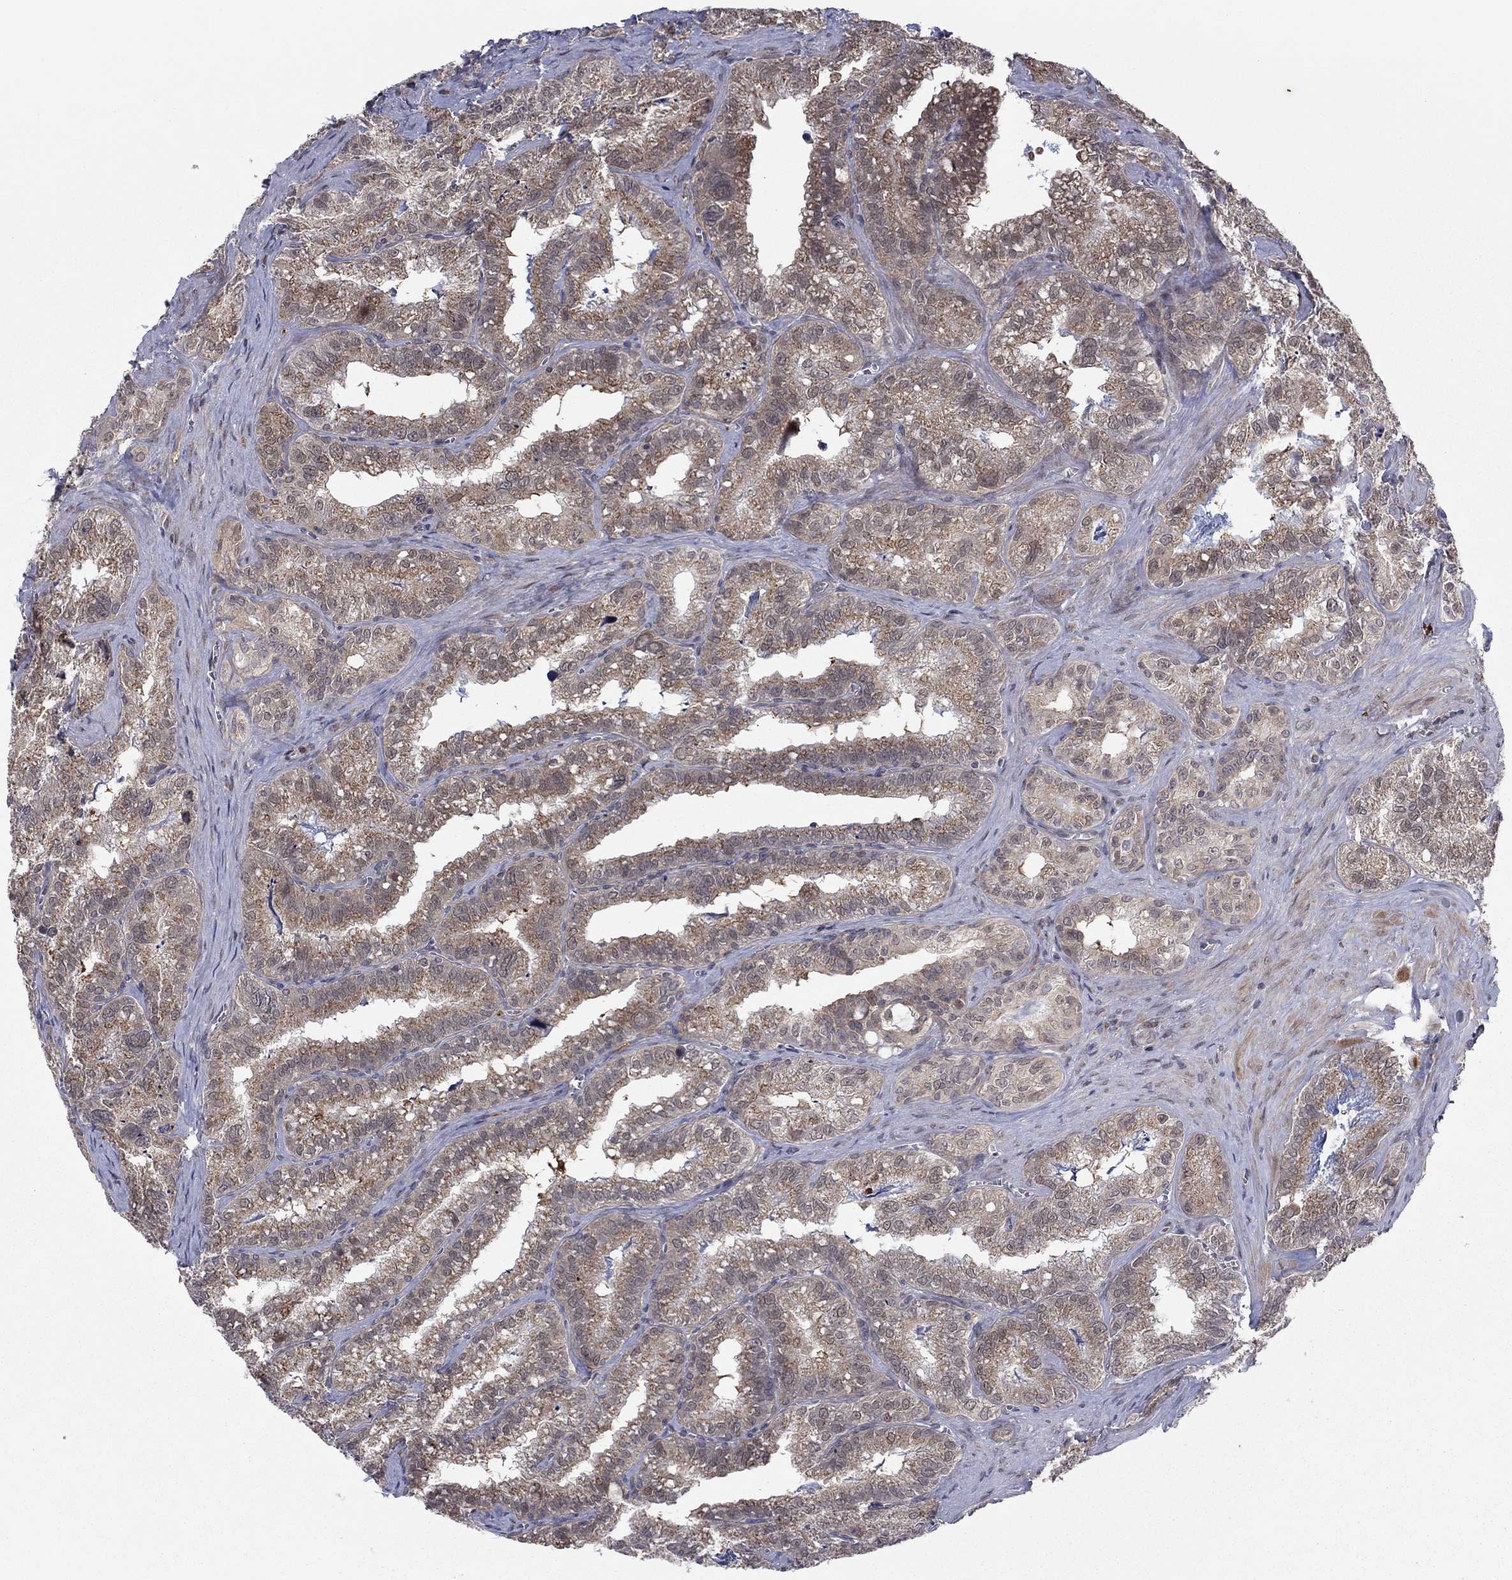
{"staining": {"intensity": "moderate", "quantity": "25%-75%", "location": "cytoplasmic/membranous"}, "tissue": "seminal vesicle", "cell_type": "Glandular cells", "image_type": "normal", "snomed": [{"axis": "morphology", "description": "Normal tissue, NOS"}, {"axis": "topography", "description": "Seminal veicle"}], "caption": "Glandular cells exhibit medium levels of moderate cytoplasmic/membranous positivity in approximately 25%-75% of cells in unremarkable seminal vesicle. The protein of interest is stained brown, and the nuclei are stained in blue (DAB IHC with brightfield microscopy, high magnification).", "gene": "PSMC1", "patient": {"sex": "male", "age": 57}}